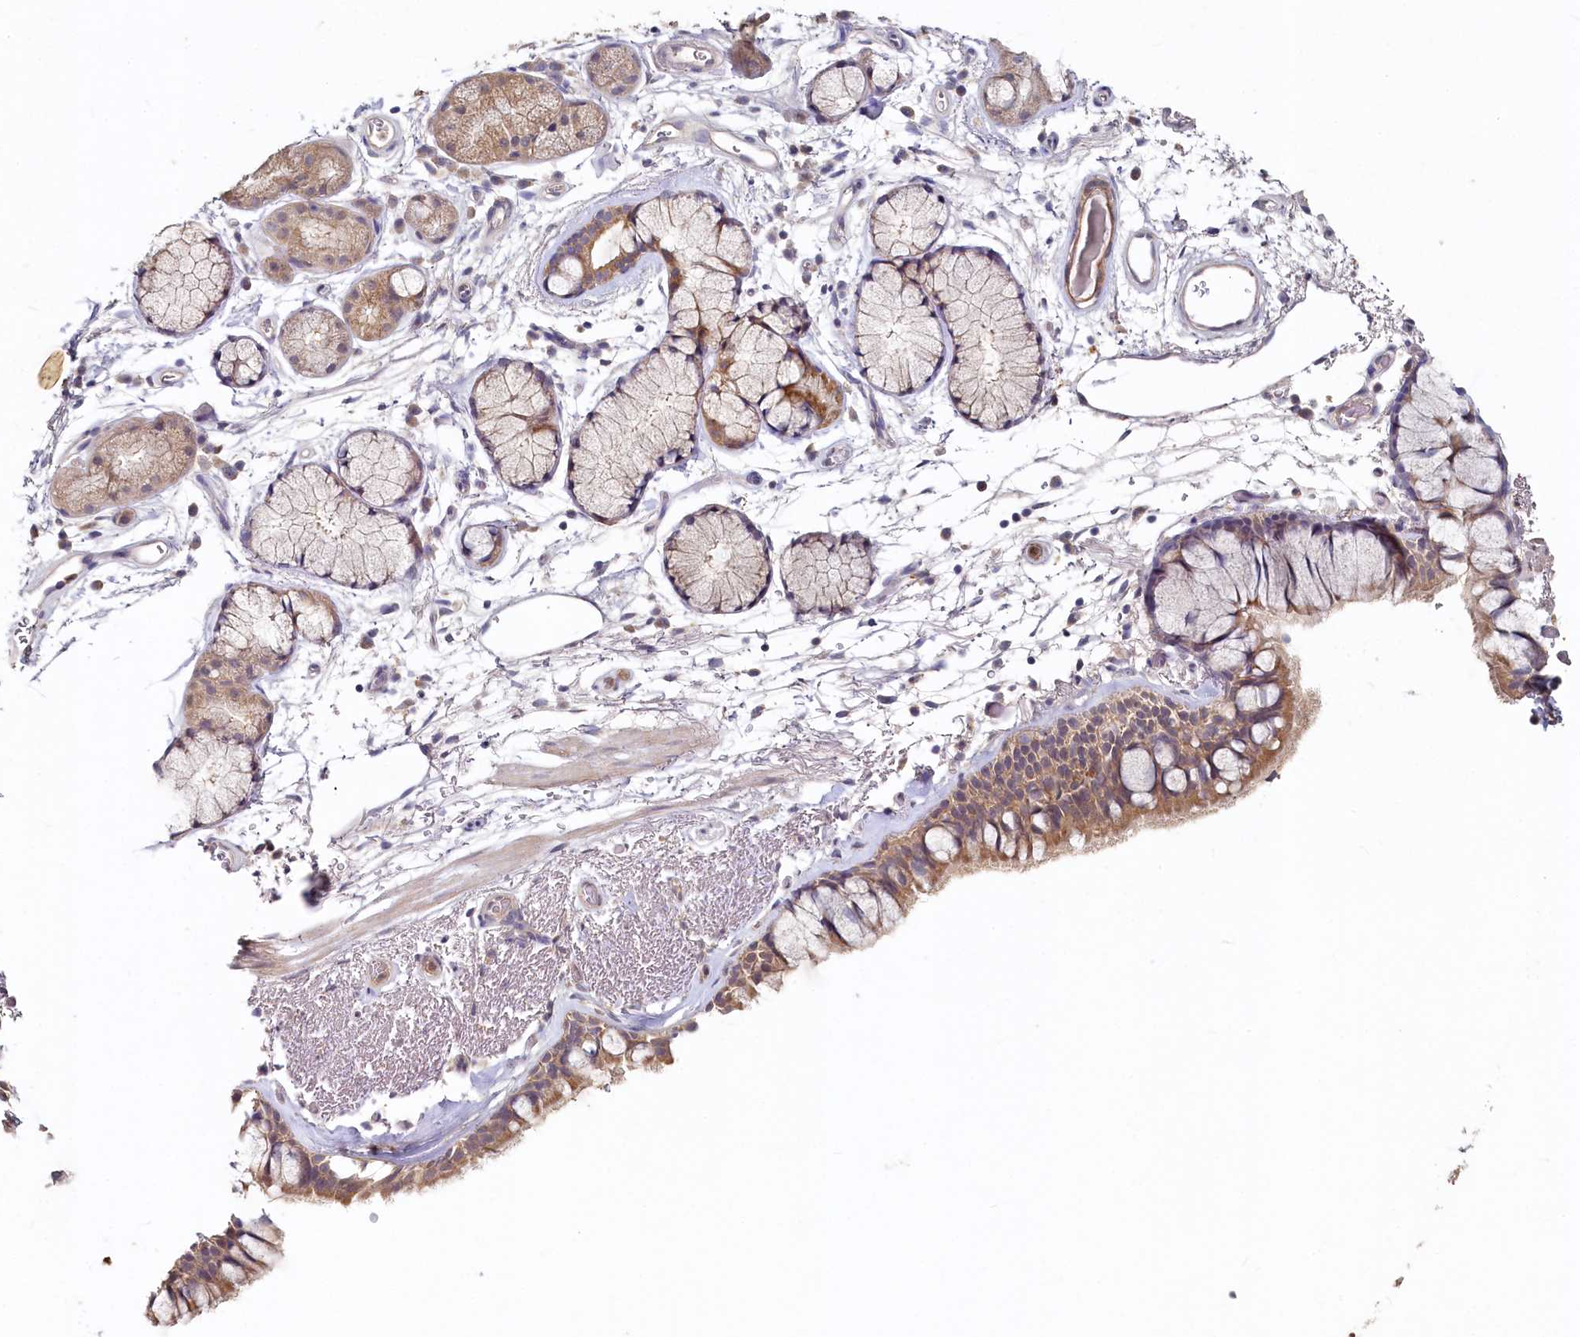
{"staining": {"intensity": "moderate", "quantity": ">75%", "location": "cytoplasmic/membranous"}, "tissue": "bronchus", "cell_type": "Respiratory epithelial cells", "image_type": "normal", "snomed": [{"axis": "morphology", "description": "Normal tissue, NOS"}, {"axis": "topography", "description": "Bronchus"}], "caption": "Bronchus stained with IHC displays moderate cytoplasmic/membranous staining in about >75% of respiratory epithelial cells.", "gene": "HERC3", "patient": {"sex": "male", "age": 65}}